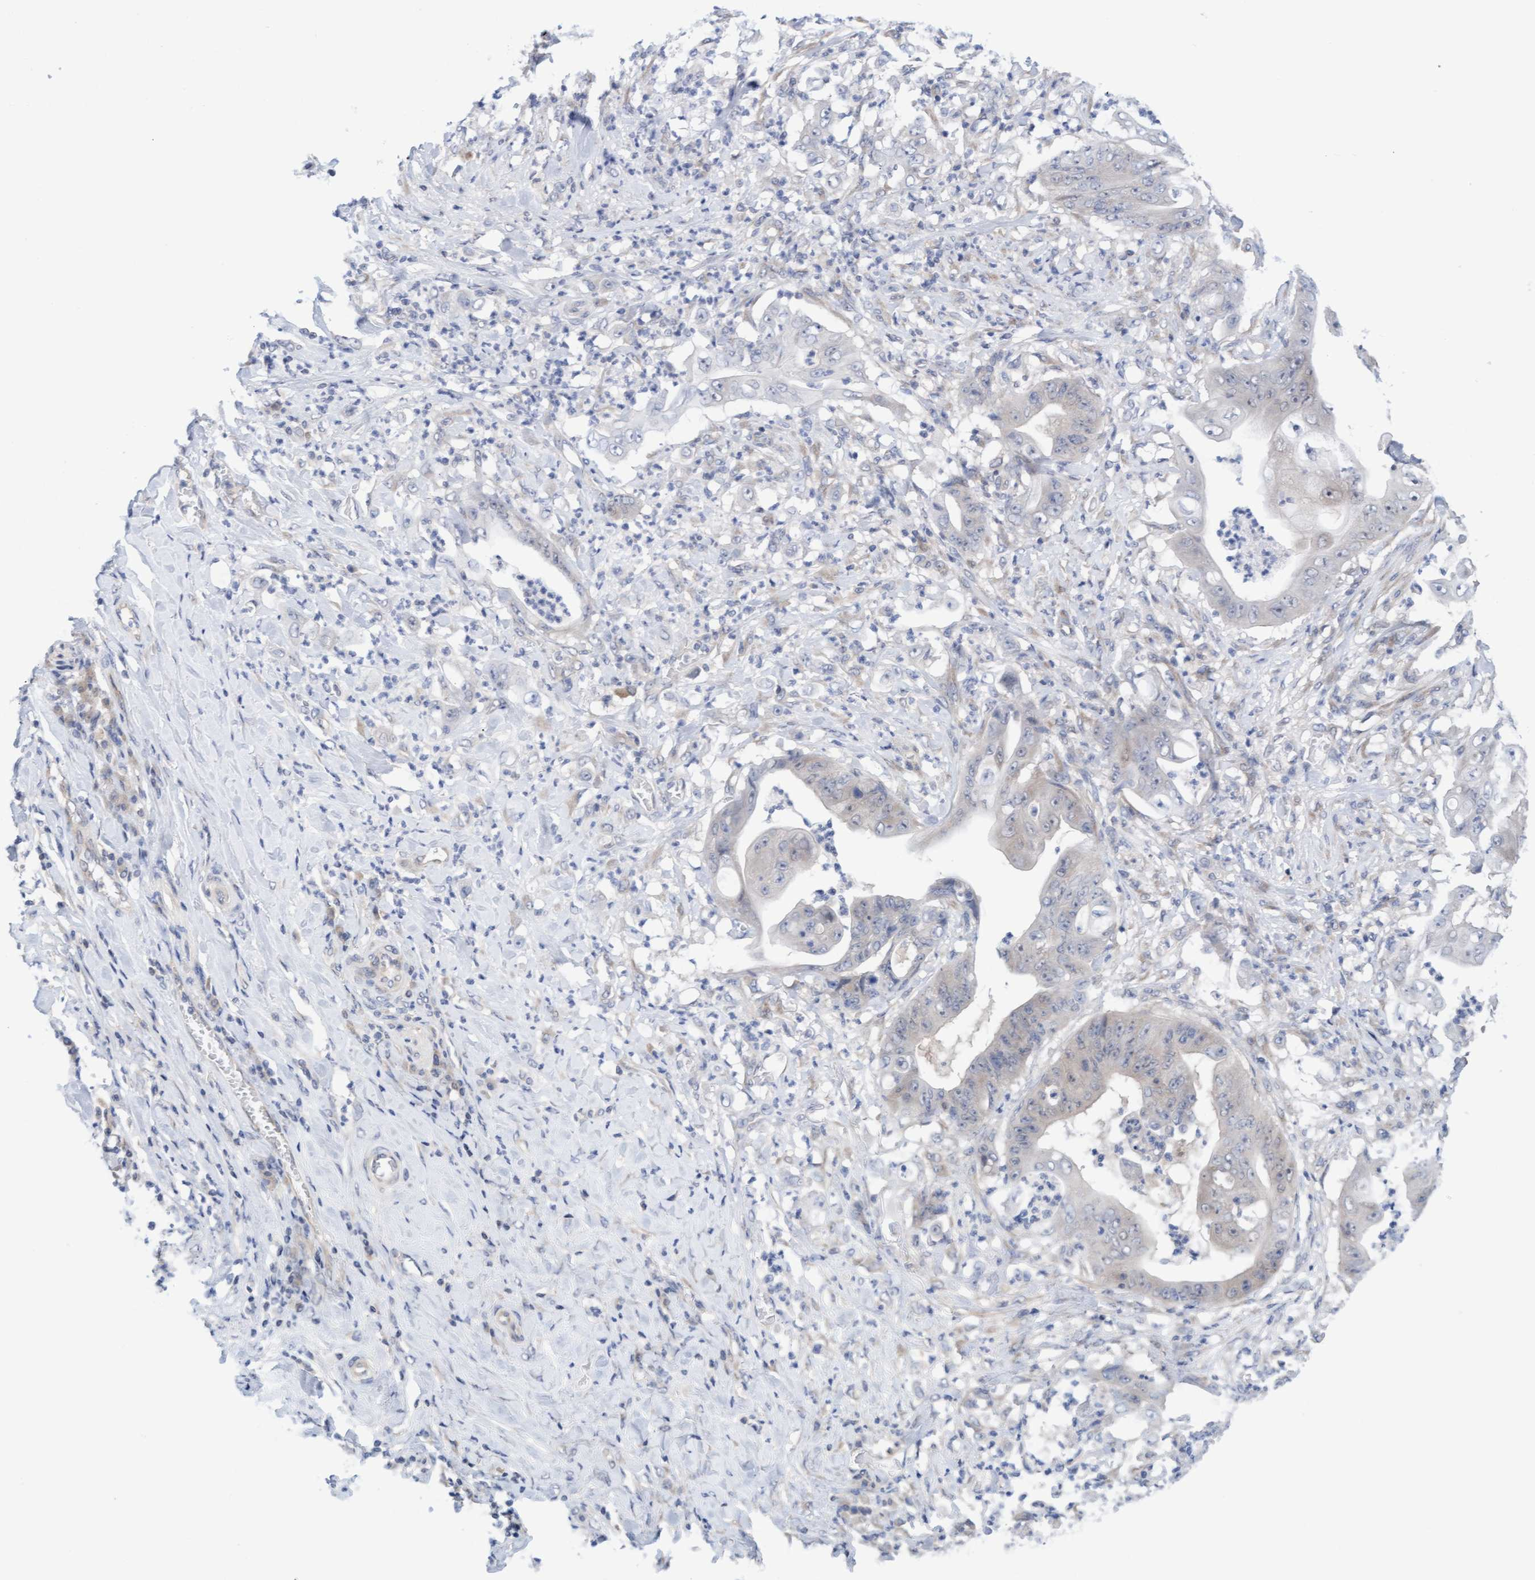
{"staining": {"intensity": "negative", "quantity": "none", "location": "none"}, "tissue": "stomach cancer", "cell_type": "Tumor cells", "image_type": "cancer", "snomed": [{"axis": "morphology", "description": "Adenocarcinoma, NOS"}, {"axis": "topography", "description": "Stomach"}], "caption": "This is an immunohistochemistry (IHC) photomicrograph of human adenocarcinoma (stomach). There is no positivity in tumor cells.", "gene": "AMZ2", "patient": {"sex": "female", "age": 73}}